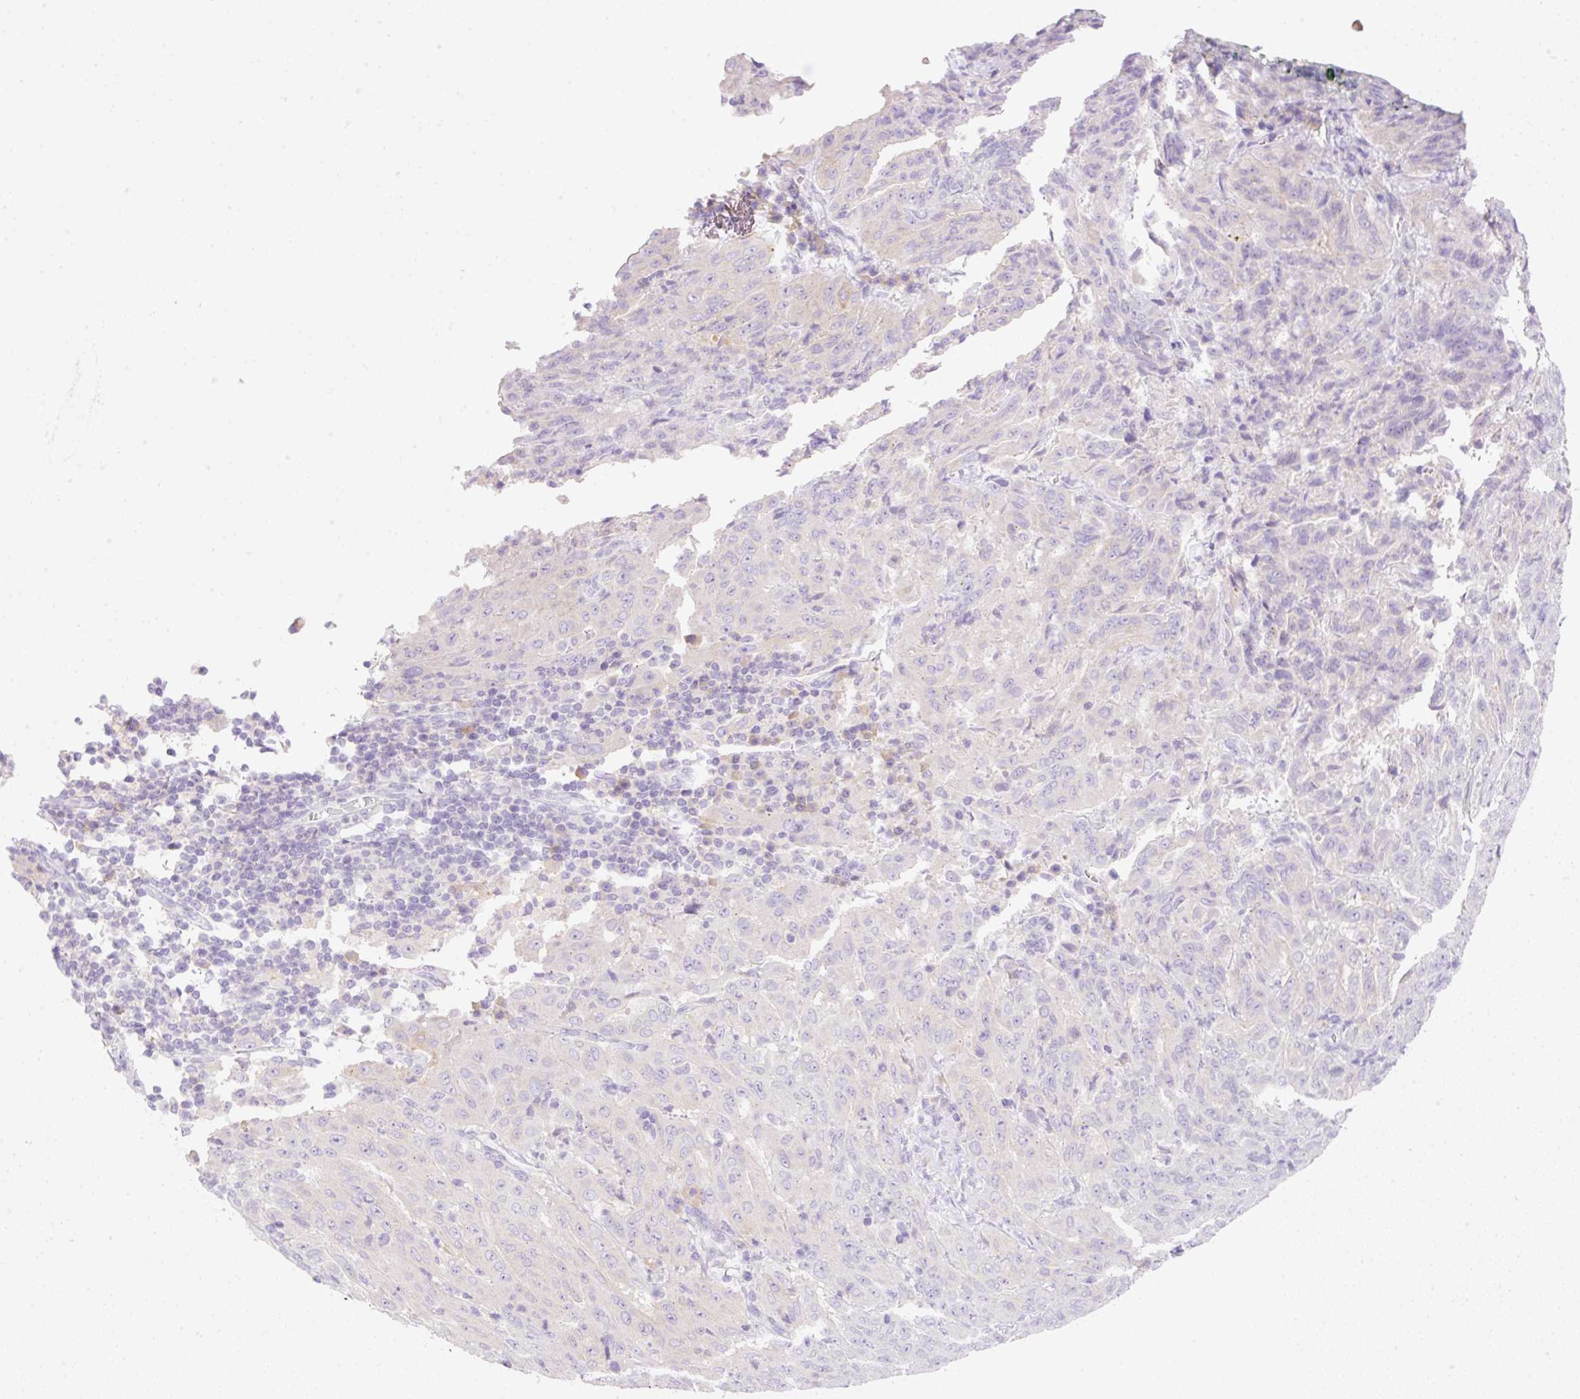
{"staining": {"intensity": "negative", "quantity": "none", "location": "none"}, "tissue": "pancreatic cancer", "cell_type": "Tumor cells", "image_type": "cancer", "snomed": [{"axis": "morphology", "description": "Adenocarcinoma, NOS"}, {"axis": "topography", "description": "Pancreas"}], "caption": "A histopathology image of pancreatic cancer (adenocarcinoma) stained for a protein demonstrates no brown staining in tumor cells.", "gene": "DENND5A", "patient": {"sex": "male", "age": 63}}